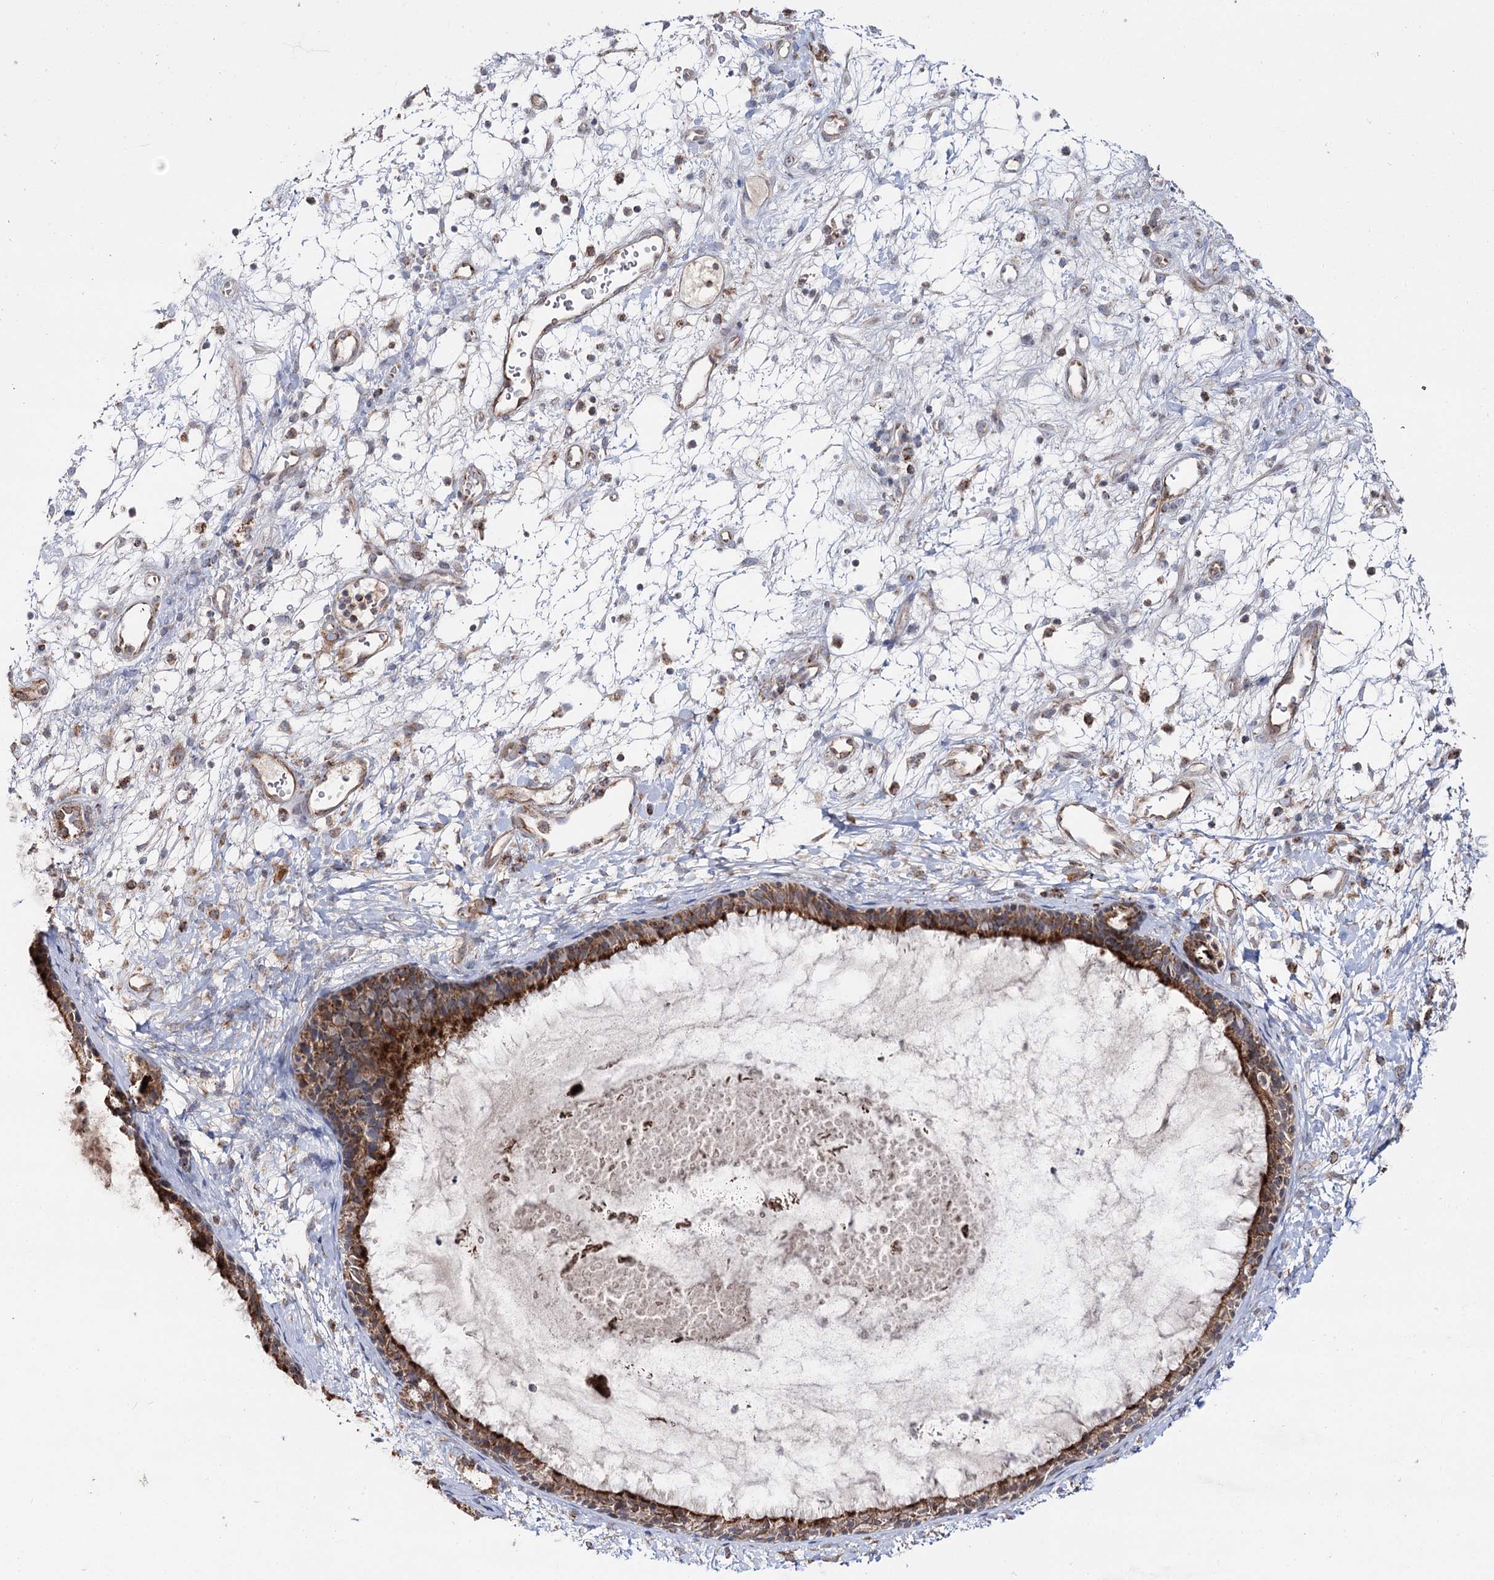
{"staining": {"intensity": "strong", "quantity": ">75%", "location": "cytoplasmic/membranous"}, "tissue": "nasopharynx", "cell_type": "Respiratory epithelial cells", "image_type": "normal", "snomed": [{"axis": "morphology", "description": "Normal tissue, NOS"}, {"axis": "topography", "description": "Nasopharynx"}], "caption": "A high amount of strong cytoplasmic/membranous expression is seen in approximately >75% of respiratory epithelial cells in unremarkable nasopharynx. (DAB (3,3'-diaminobenzidine) IHC with brightfield microscopy, high magnification).", "gene": "CBR4", "patient": {"sex": "male", "age": 22}}